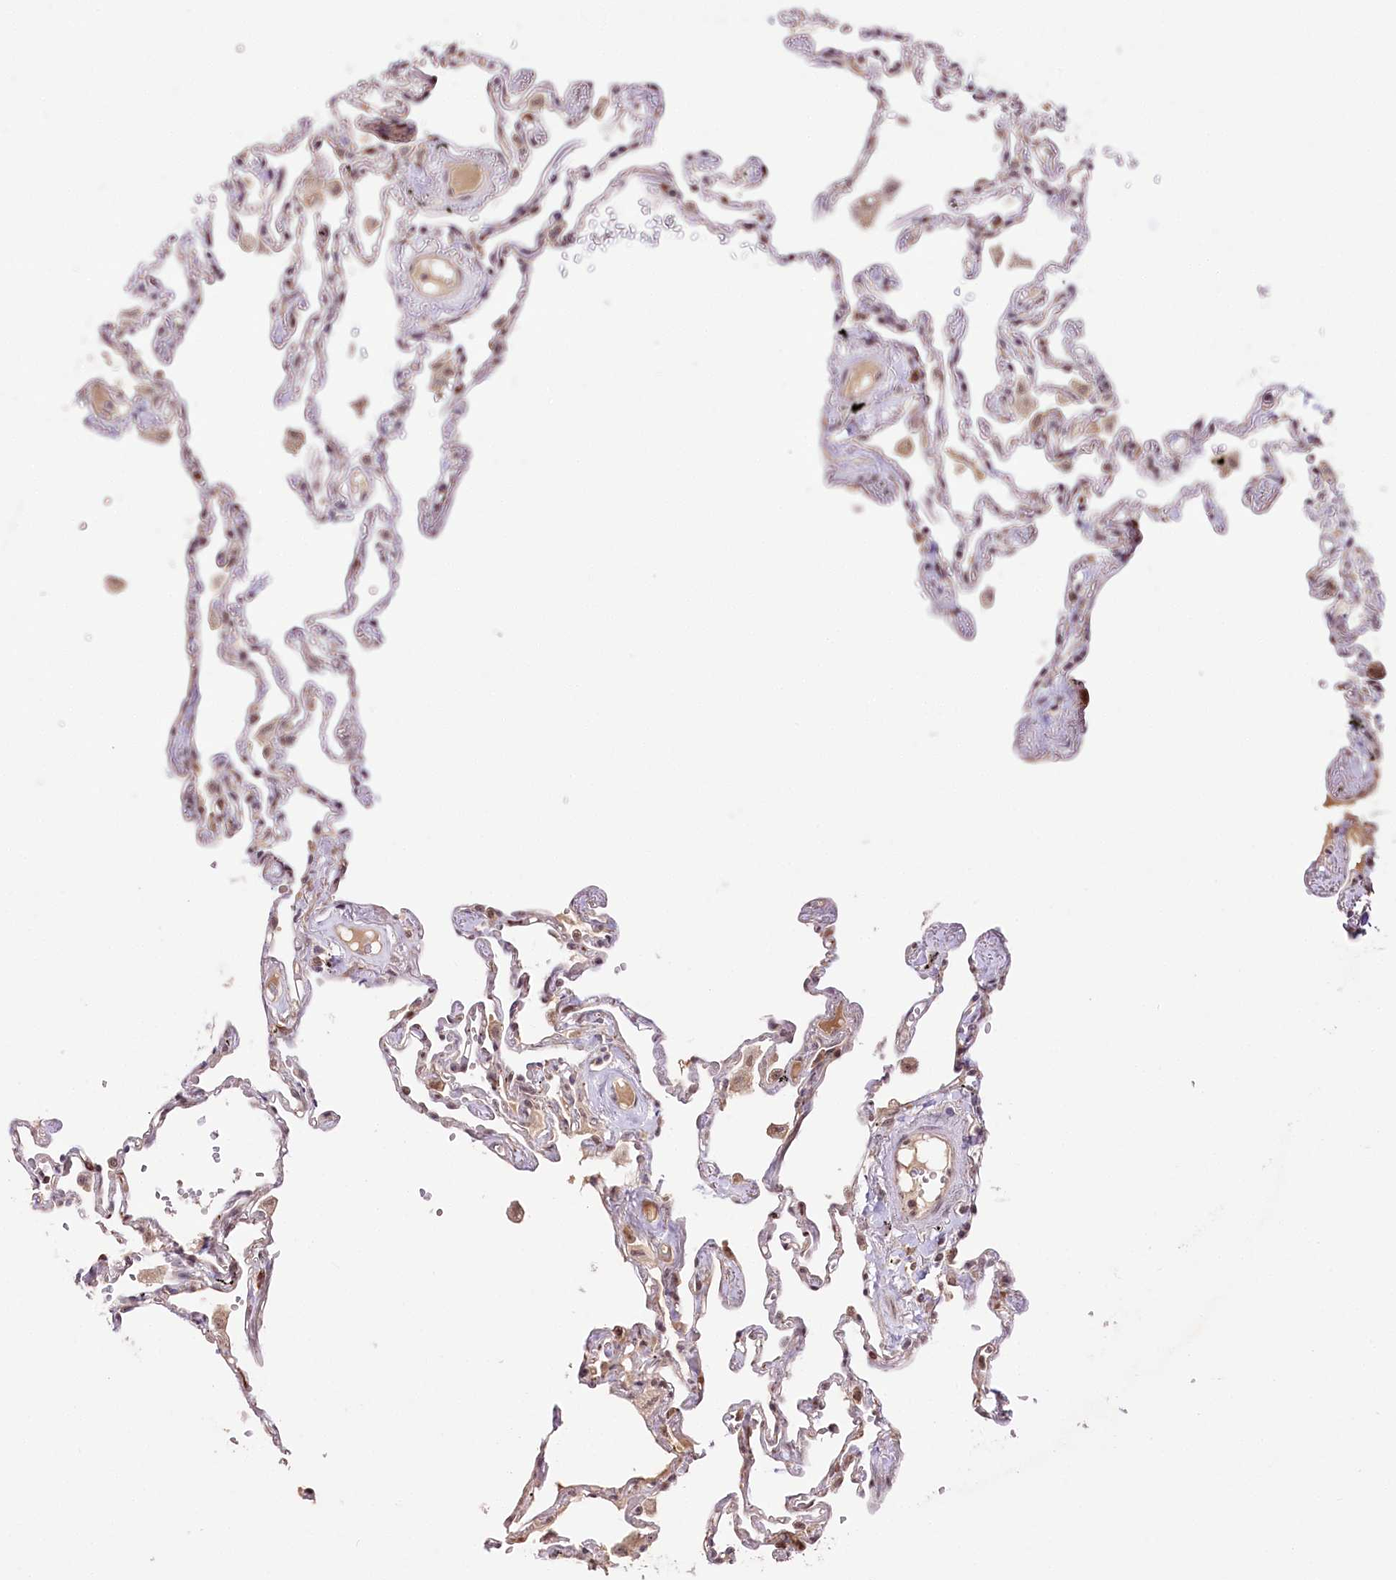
{"staining": {"intensity": "moderate", "quantity": ">75%", "location": "nuclear"}, "tissue": "lung", "cell_type": "Alveolar cells", "image_type": "normal", "snomed": [{"axis": "morphology", "description": "Normal tissue, NOS"}, {"axis": "topography", "description": "Lung"}], "caption": "Immunohistochemical staining of benign human lung displays >75% levels of moderate nuclear protein staining in approximately >75% of alveolar cells.", "gene": "DMP1", "patient": {"sex": "female", "age": 67}}